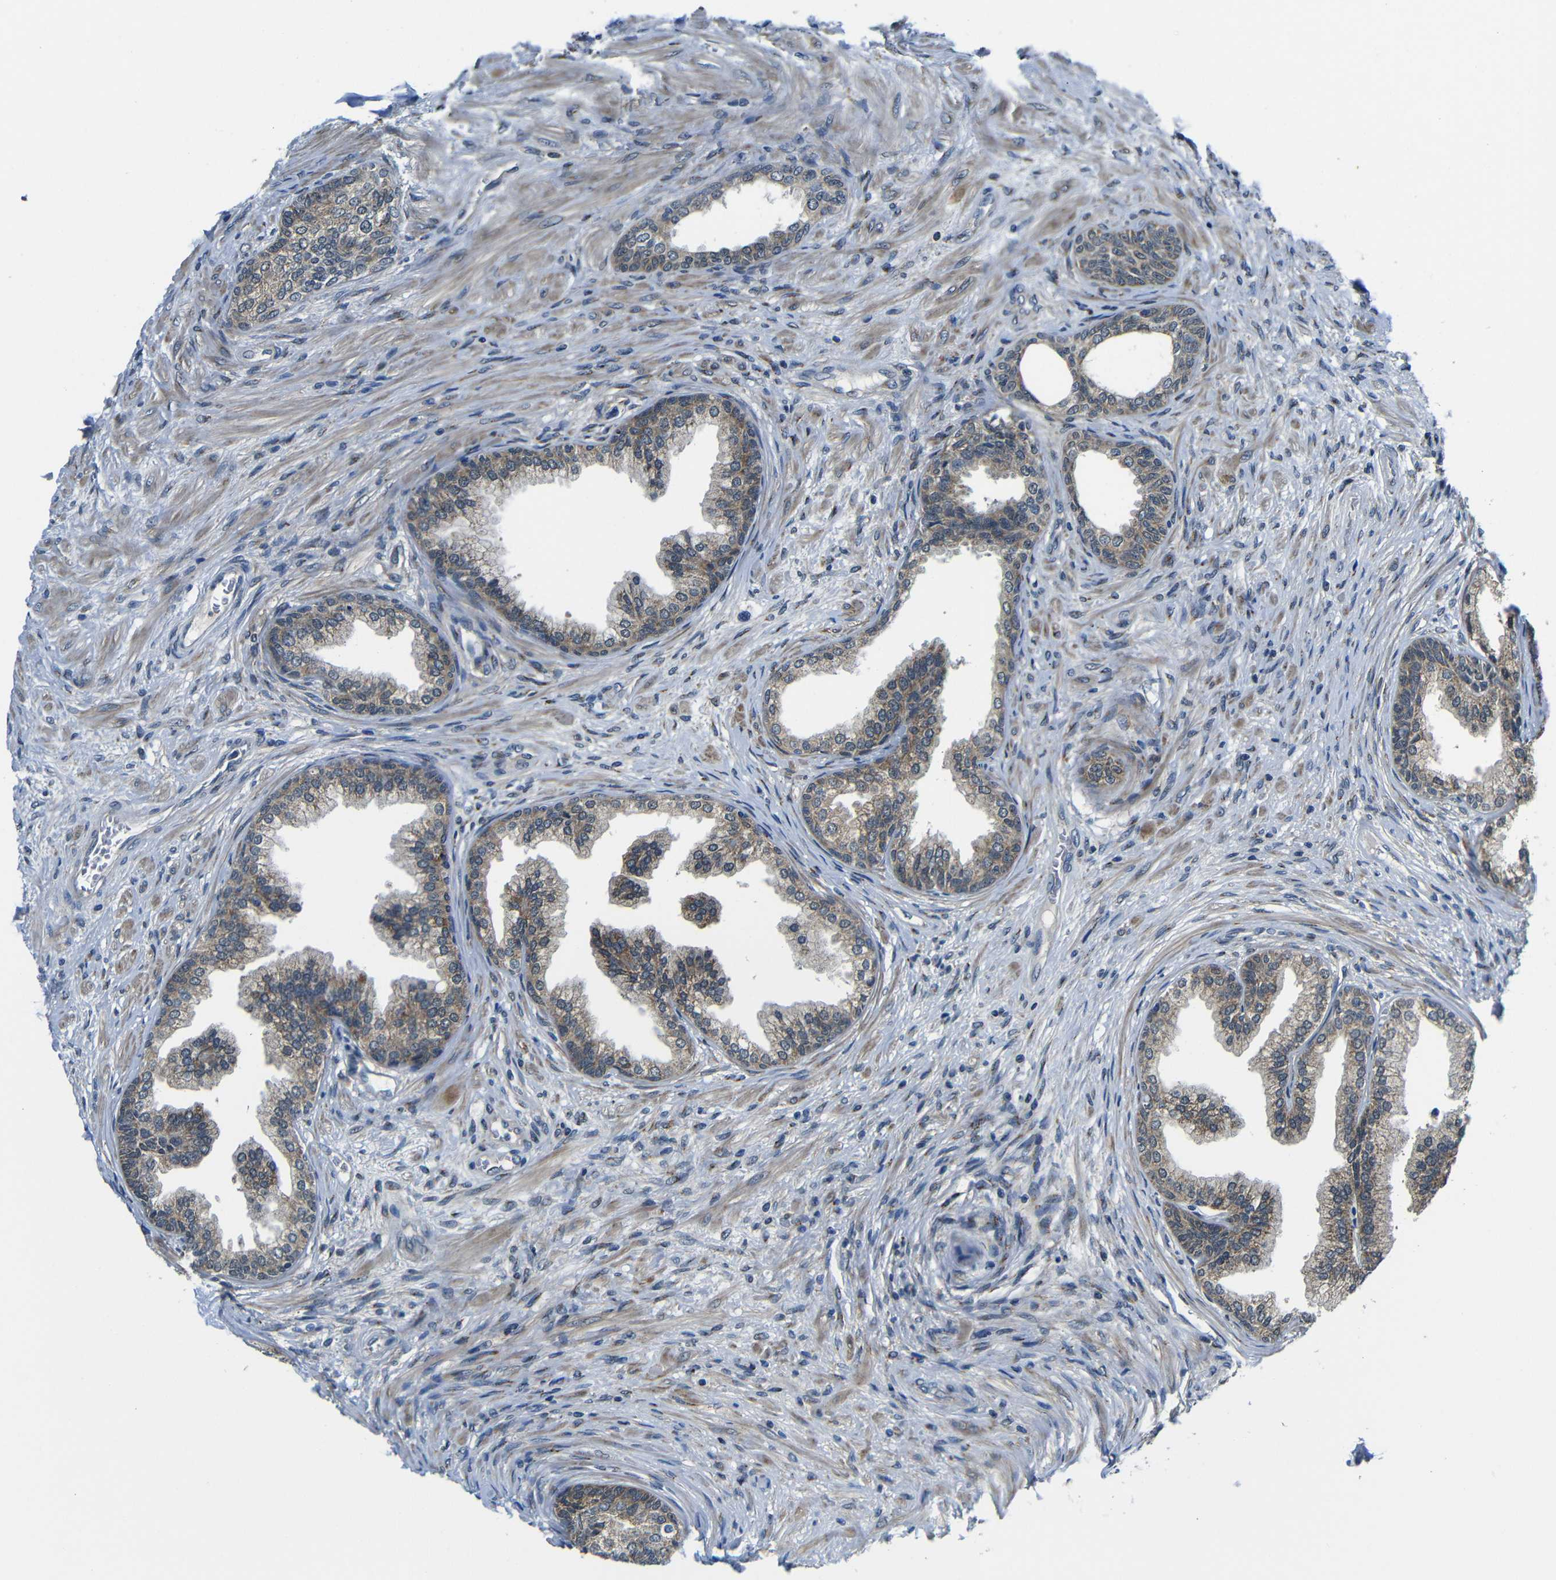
{"staining": {"intensity": "moderate", "quantity": ">75%", "location": "cytoplasmic/membranous"}, "tissue": "prostate", "cell_type": "Glandular cells", "image_type": "normal", "snomed": [{"axis": "morphology", "description": "Normal tissue, NOS"}, {"axis": "topography", "description": "Prostate"}], "caption": "Brown immunohistochemical staining in normal human prostate reveals moderate cytoplasmic/membranous positivity in about >75% of glandular cells. The staining was performed using DAB (3,3'-diaminobenzidine), with brown indicating positive protein expression. Nuclei are stained blue with hematoxylin.", "gene": "FKBP14", "patient": {"sex": "male", "age": 76}}